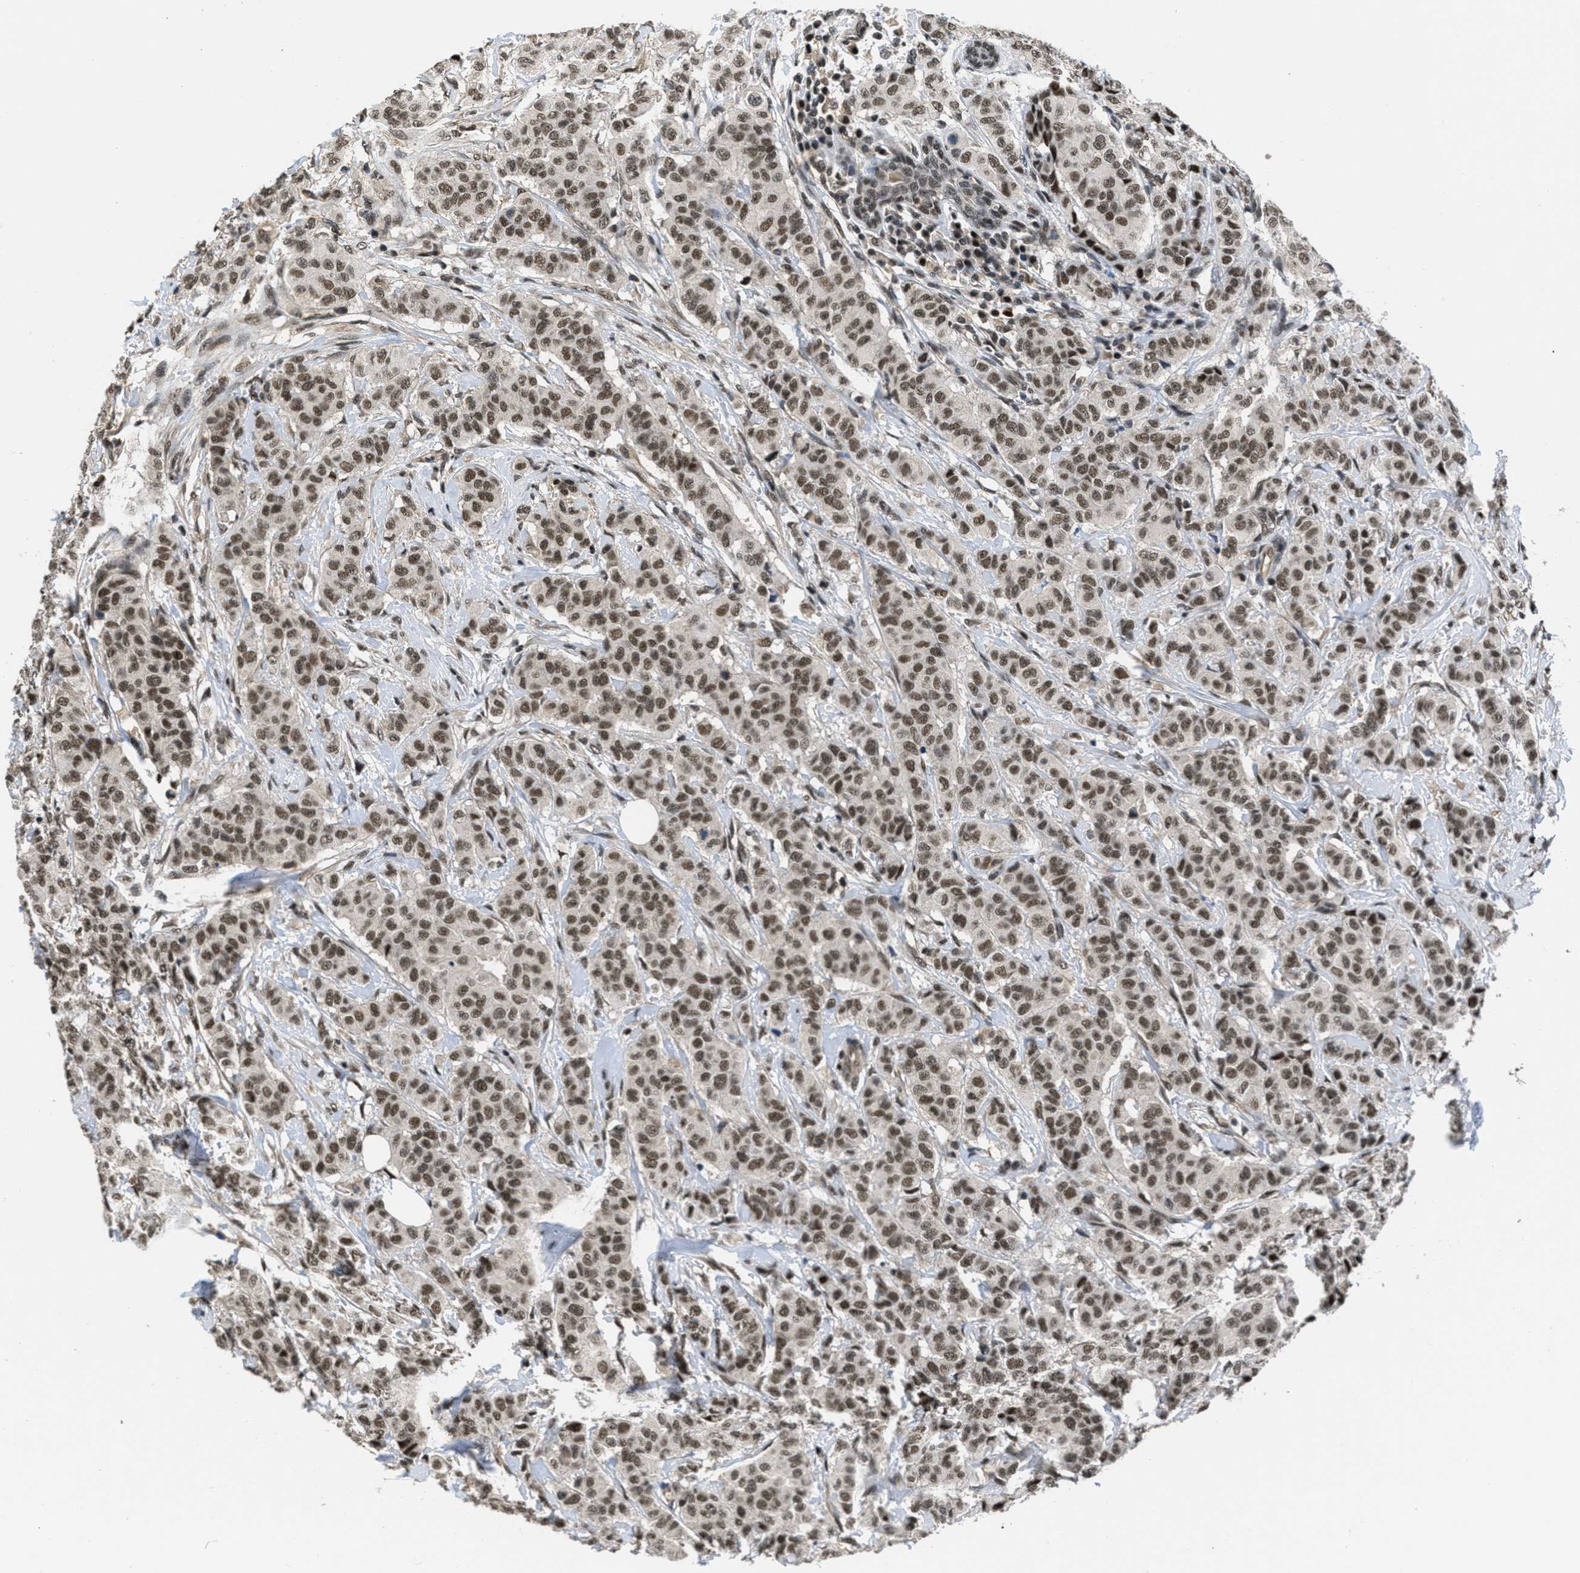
{"staining": {"intensity": "strong", "quantity": ">75%", "location": "cytoplasmic/membranous,nuclear"}, "tissue": "breast cancer", "cell_type": "Tumor cells", "image_type": "cancer", "snomed": [{"axis": "morphology", "description": "Normal tissue, NOS"}, {"axis": "morphology", "description": "Duct carcinoma"}, {"axis": "topography", "description": "Breast"}], "caption": "An image of human breast intraductal carcinoma stained for a protein shows strong cytoplasmic/membranous and nuclear brown staining in tumor cells. (brown staining indicates protein expression, while blue staining denotes nuclei).", "gene": "CUL4B", "patient": {"sex": "female", "age": 40}}